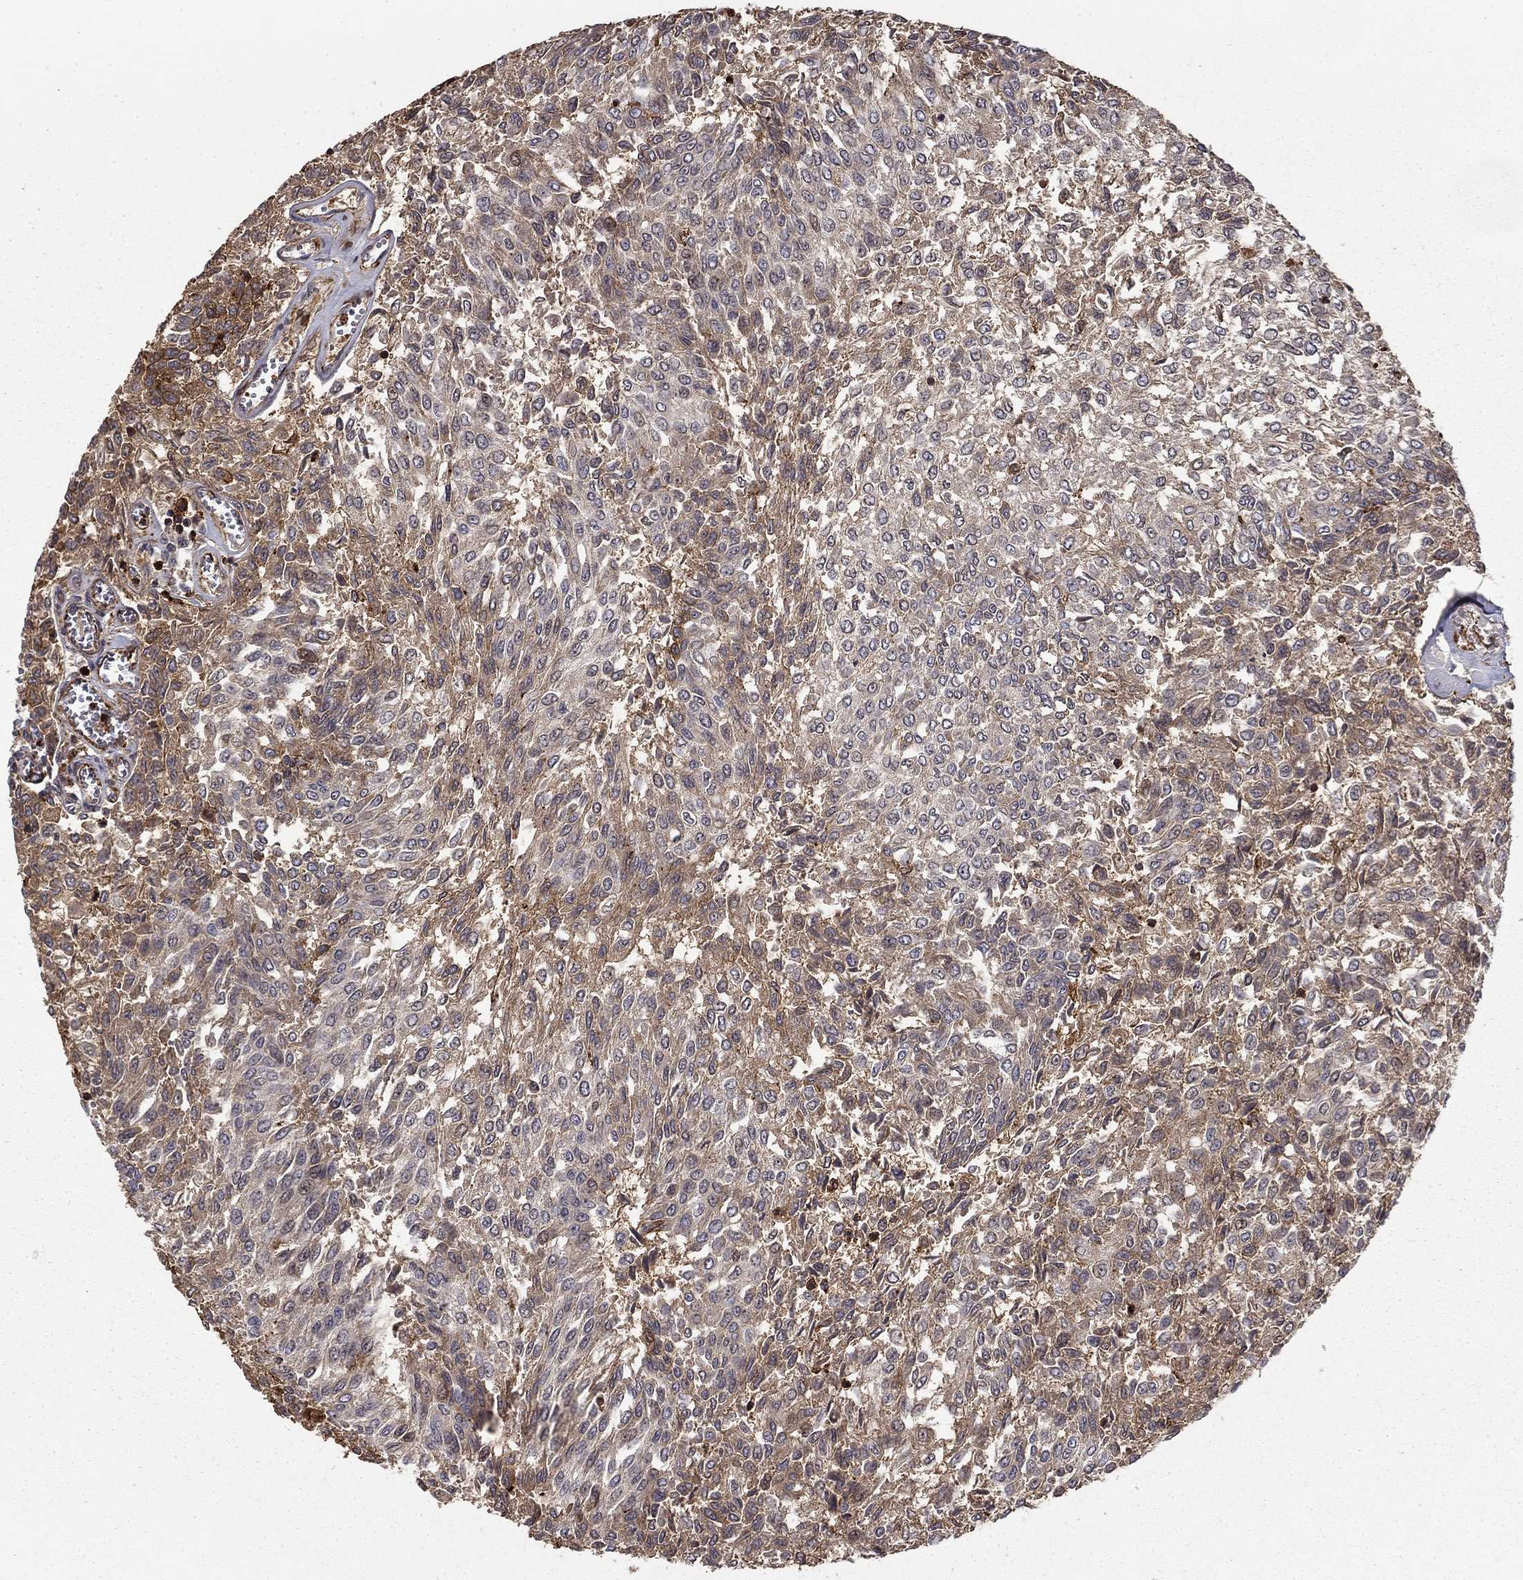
{"staining": {"intensity": "strong", "quantity": "<25%", "location": "cytoplasmic/membranous"}, "tissue": "urothelial cancer", "cell_type": "Tumor cells", "image_type": "cancer", "snomed": [{"axis": "morphology", "description": "Urothelial carcinoma, Low grade"}, {"axis": "topography", "description": "Urinary bladder"}], "caption": "Immunohistochemistry (IHC) micrograph of human urothelial cancer stained for a protein (brown), which reveals medium levels of strong cytoplasmic/membranous expression in approximately <25% of tumor cells.", "gene": "ADM", "patient": {"sex": "male", "age": 78}}